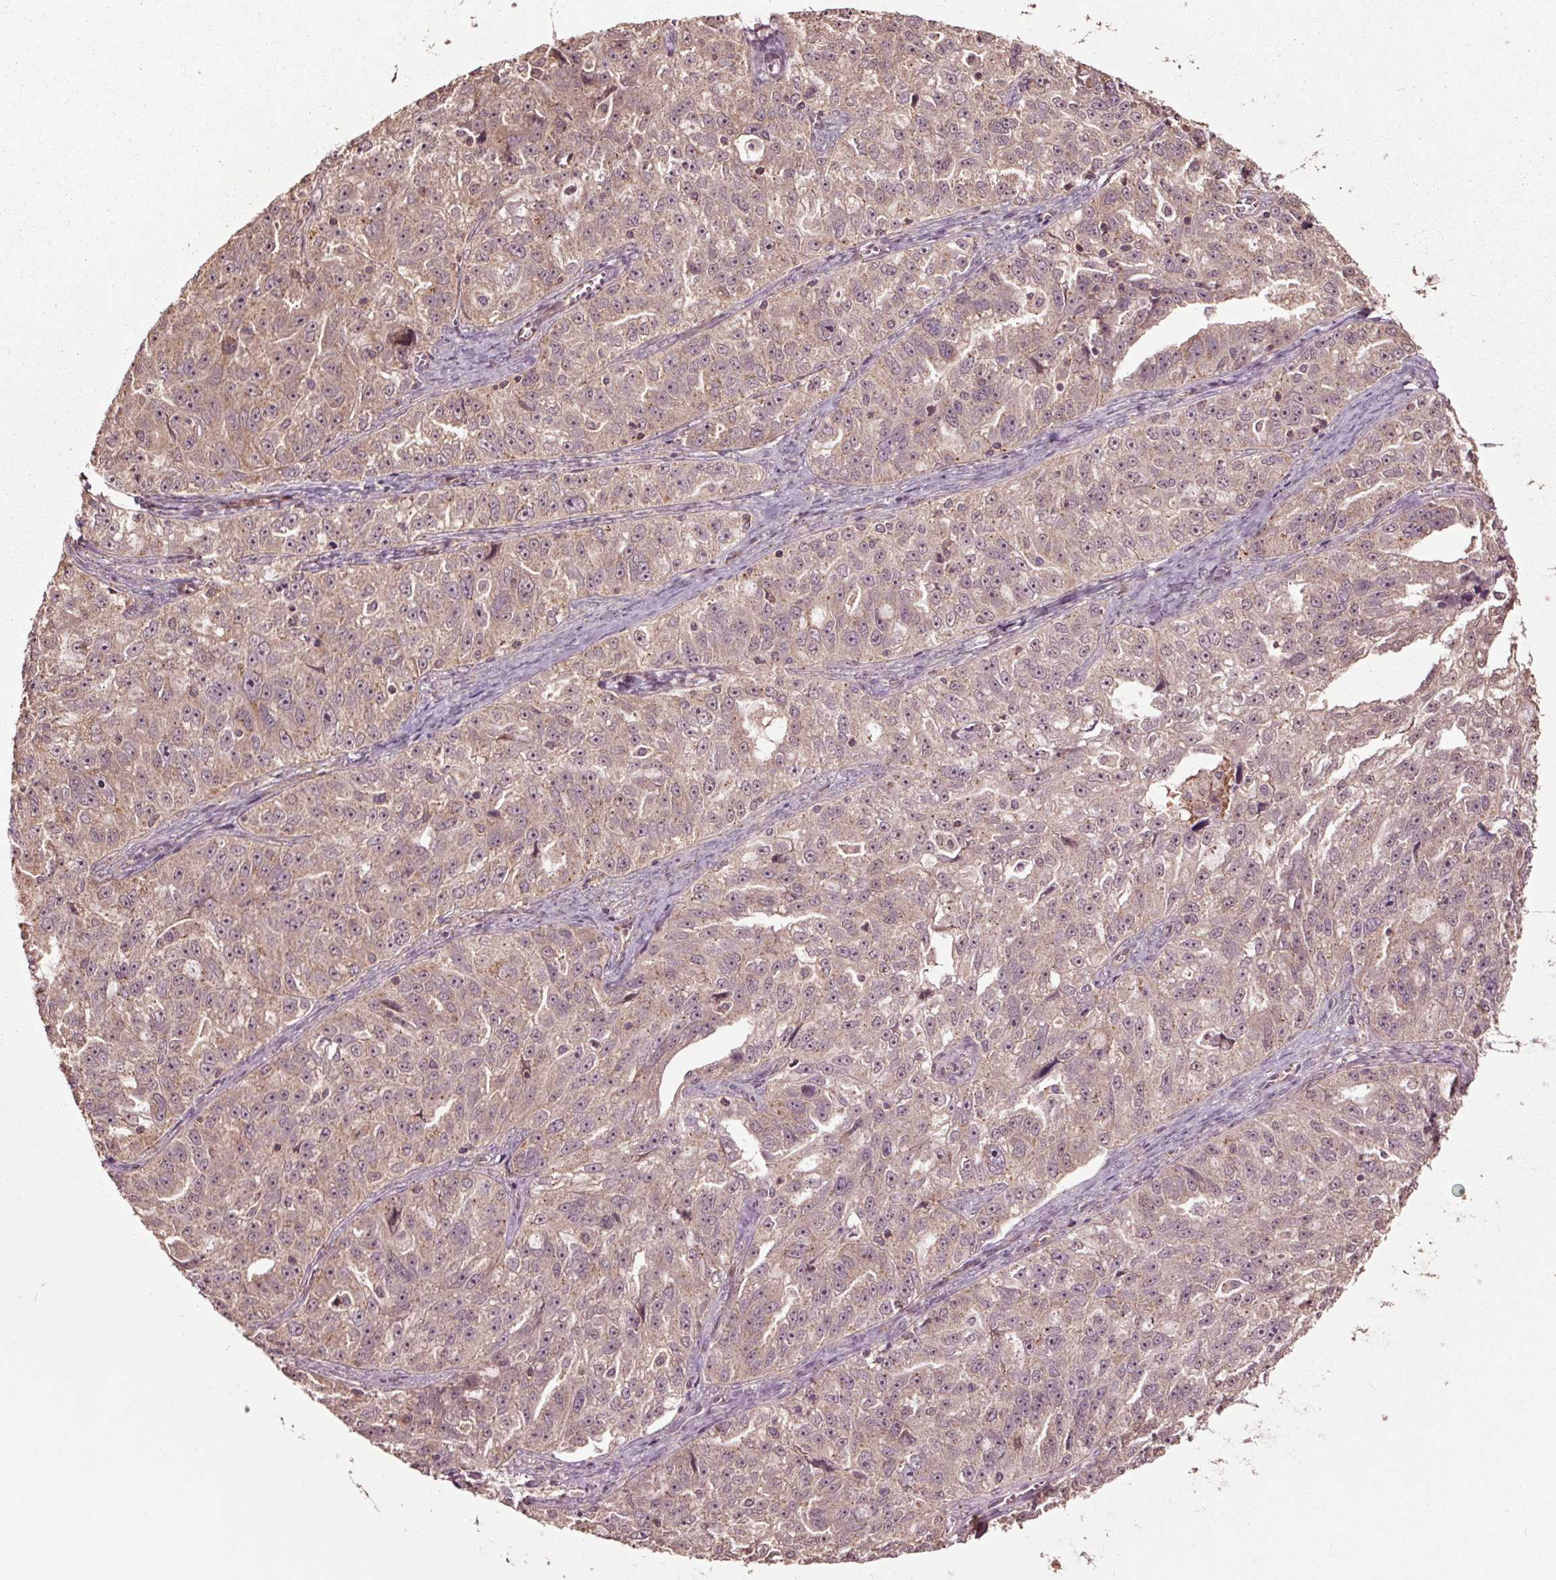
{"staining": {"intensity": "weak", "quantity": ">75%", "location": "cytoplasmic/membranous"}, "tissue": "ovarian cancer", "cell_type": "Tumor cells", "image_type": "cancer", "snomed": [{"axis": "morphology", "description": "Cystadenocarcinoma, serous, NOS"}, {"axis": "topography", "description": "Ovary"}], "caption": "Immunohistochemistry of serous cystadenocarcinoma (ovarian) demonstrates low levels of weak cytoplasmic/membranous positivity in approximately >75% of tumor cells.", "gene": "CEP95", "patient": {"sex": "female", "age": 51}}